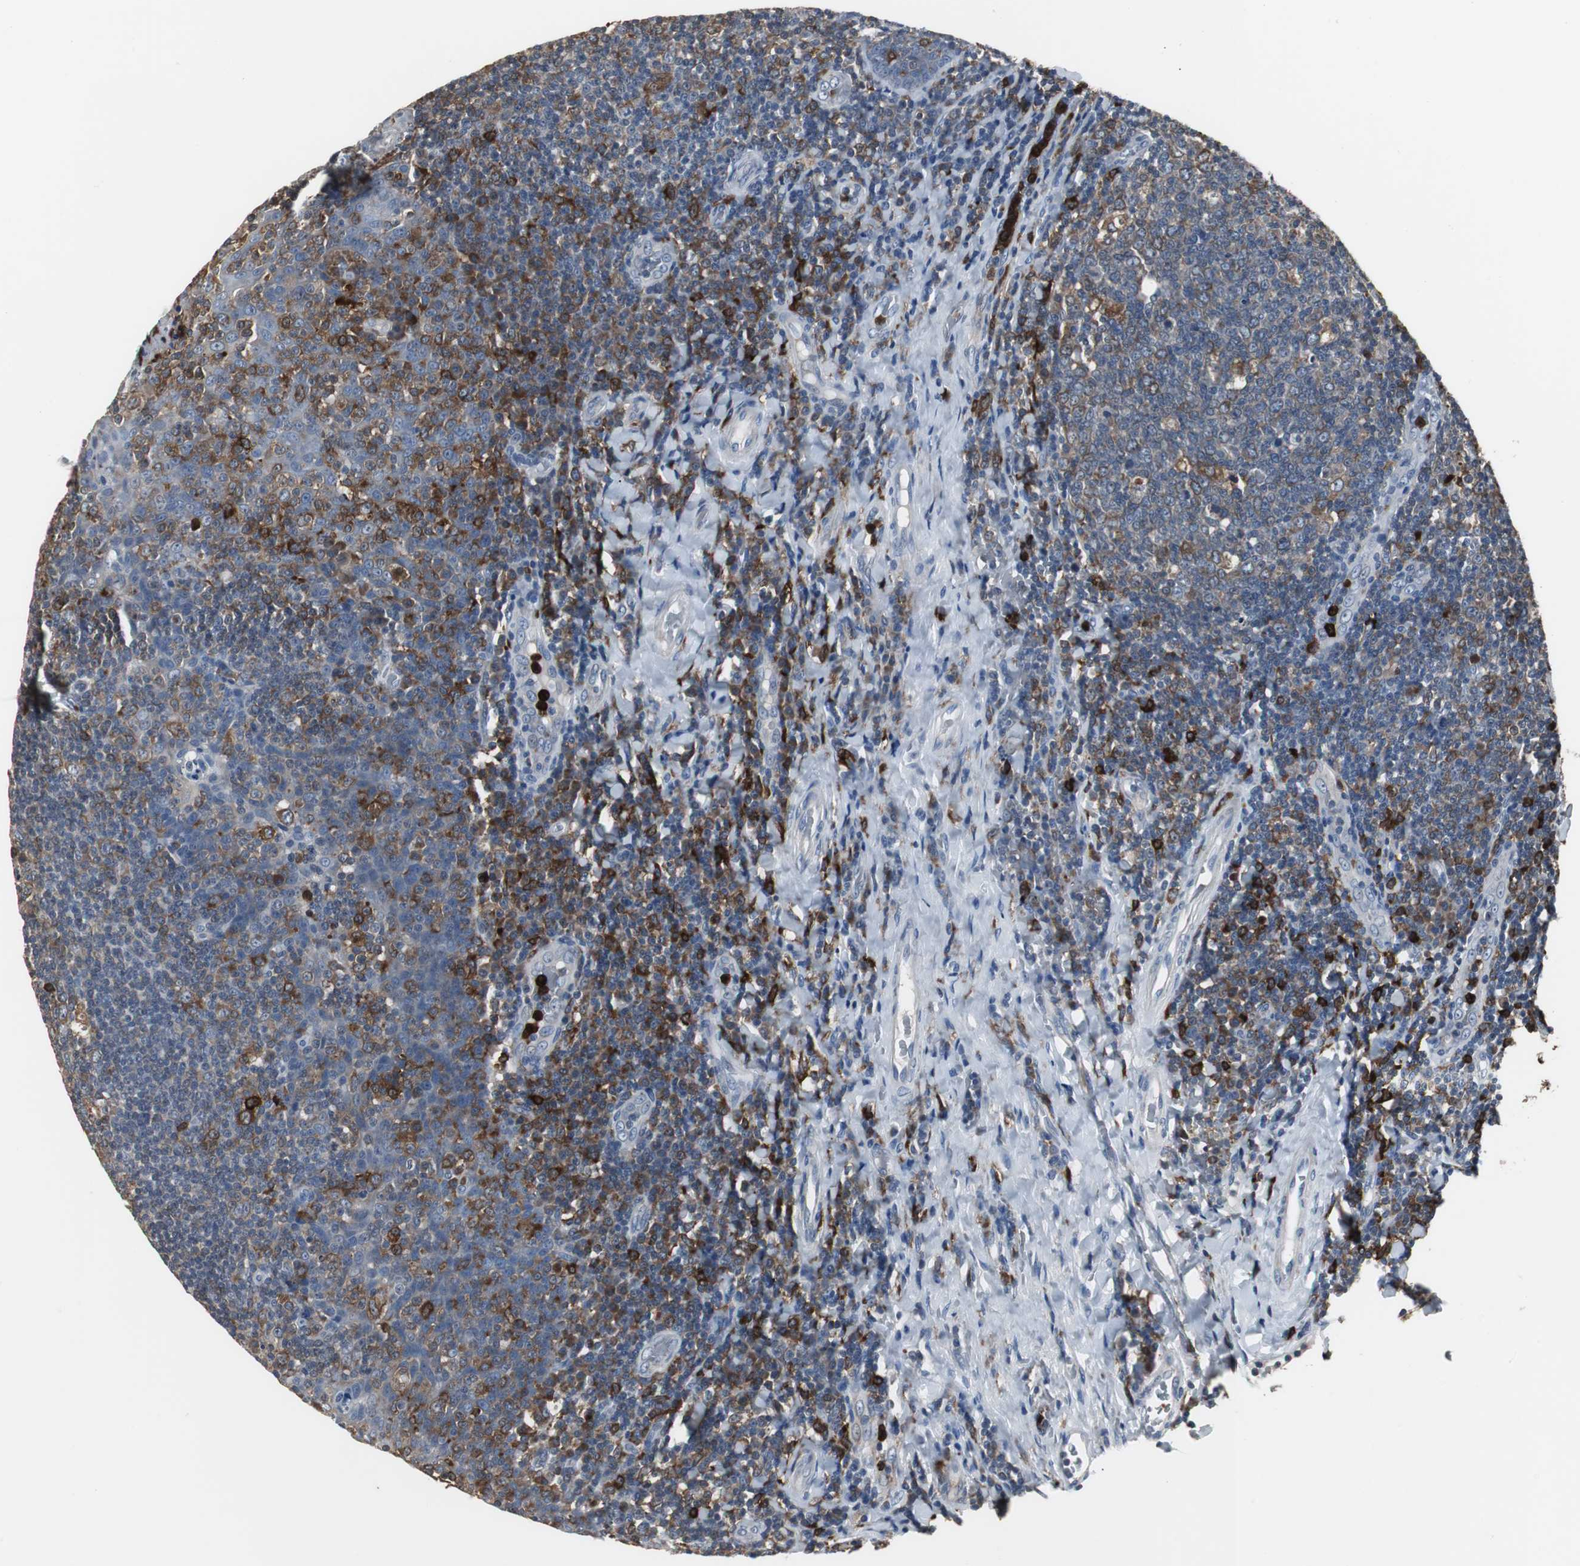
{"staining": {"intensity": "moderate", "quantity": "<25%", "location": "cytoplasmic/membranous"}, "tissue": "tonsil", "cell_type": "Germinal center cells", "image_type": "normal", "snomed": [{"axis": "morphology", "description": "Normal tissue, NOS"}, {"axis": "topography", "description": "Tonsil"}], "caption": "Immunohistochemical staining of benign human tonsil demonstrates moderate cytoplasmic/membranous protein expression in about <25% of germinal center cells. (DAB (3,3'-diaminobenzidine) IHC with brightfield microscopy, high magnification).", "gene": "NCF2", "patient": {"sex": "male", "age": 17}}